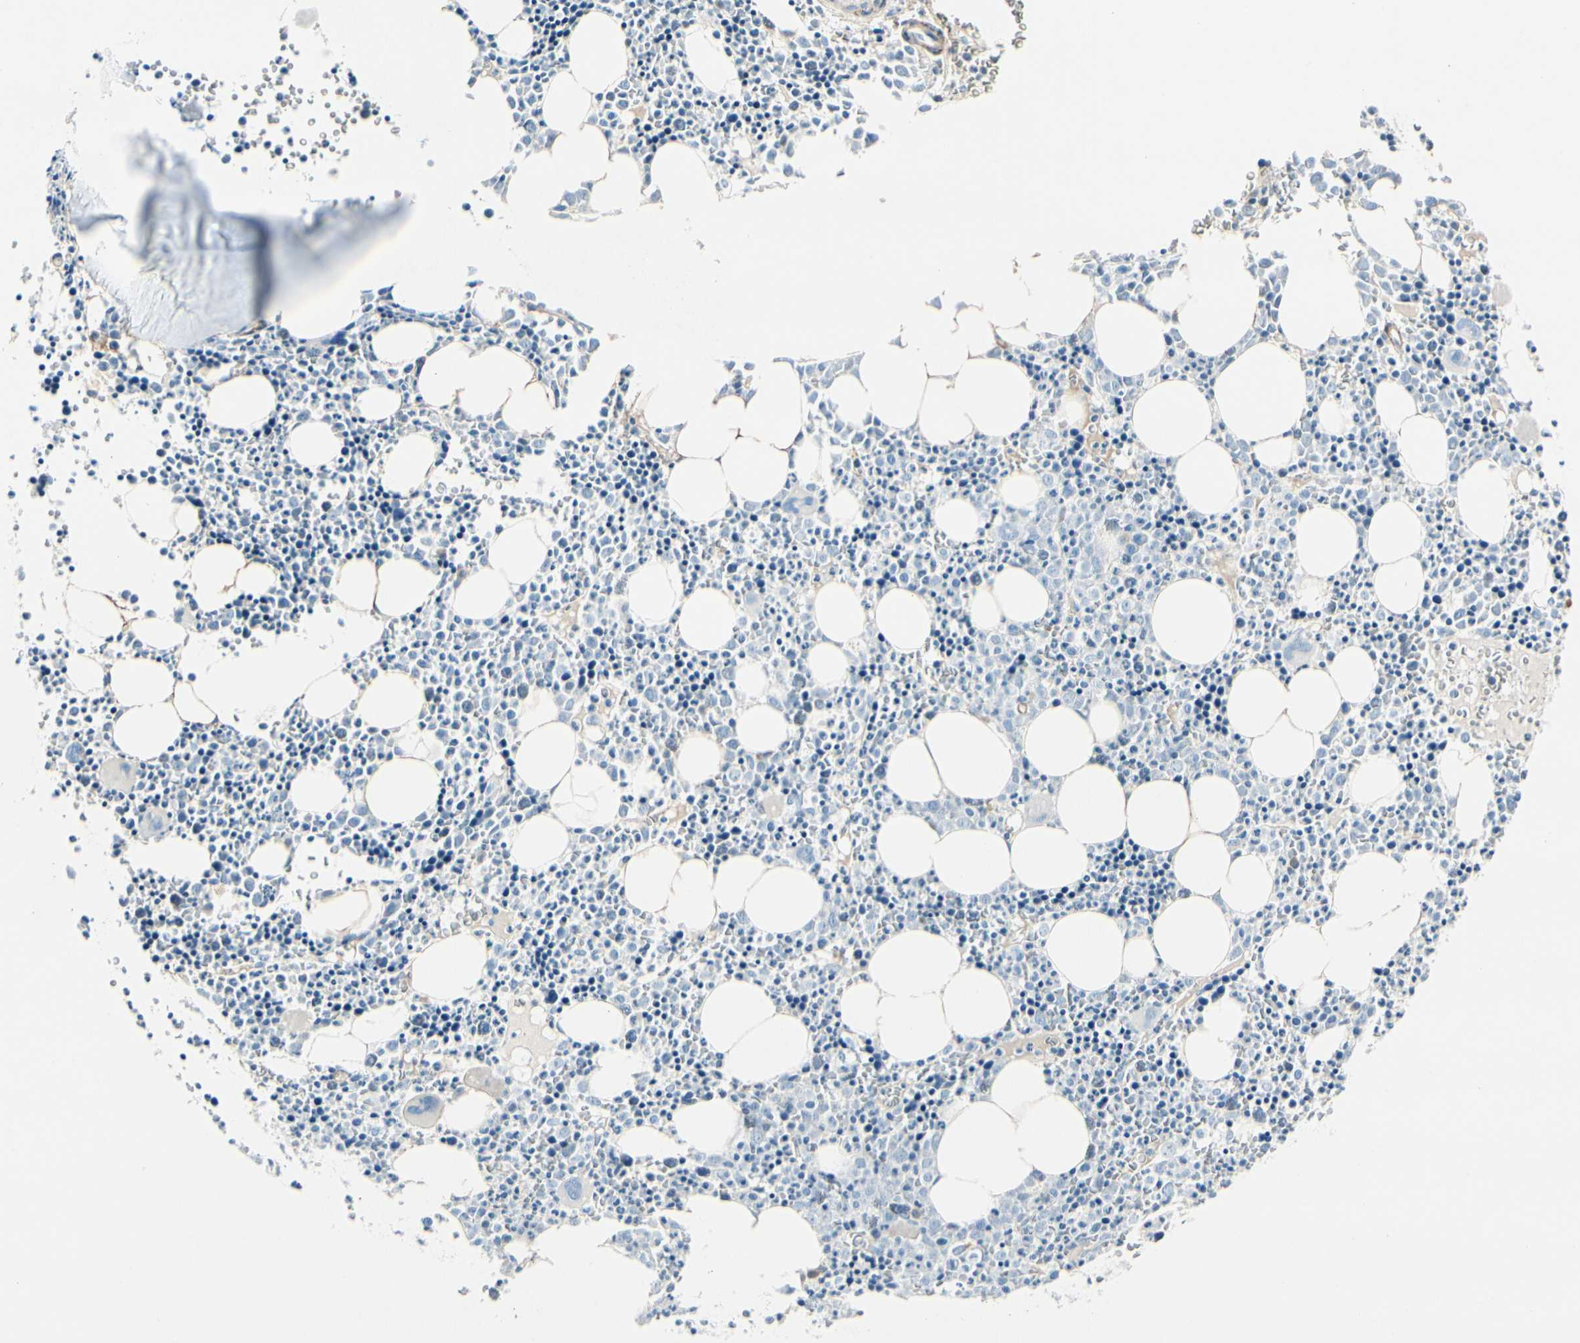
{"staining": {"intensity": "negative", "quantity": "none", "location": "none"}, "tissue": "bone marrow", "cell_type": "Hematopoietic cells", "image_type": "normal", "snomed": [{"axis": "morphology", "description": "Normal tissue, NOS"}, {"axis": "morphology", "description": "Inflammation, NOS"}, {"axis": "topography", "description": "Bone marrow"}], "caption": "IHC micrograph of benign bone marrow: human bone marrow stained with DAB (3,3'-diaminobenzidine) reveals no significant protein positivity in hematopoietic cells. (DAB (3,3'-diaminobenzidine) IHC with hematoxylin counter stain).", "gene": "CACNA2D1", "patient": {"sex": "female", "age": 17}}